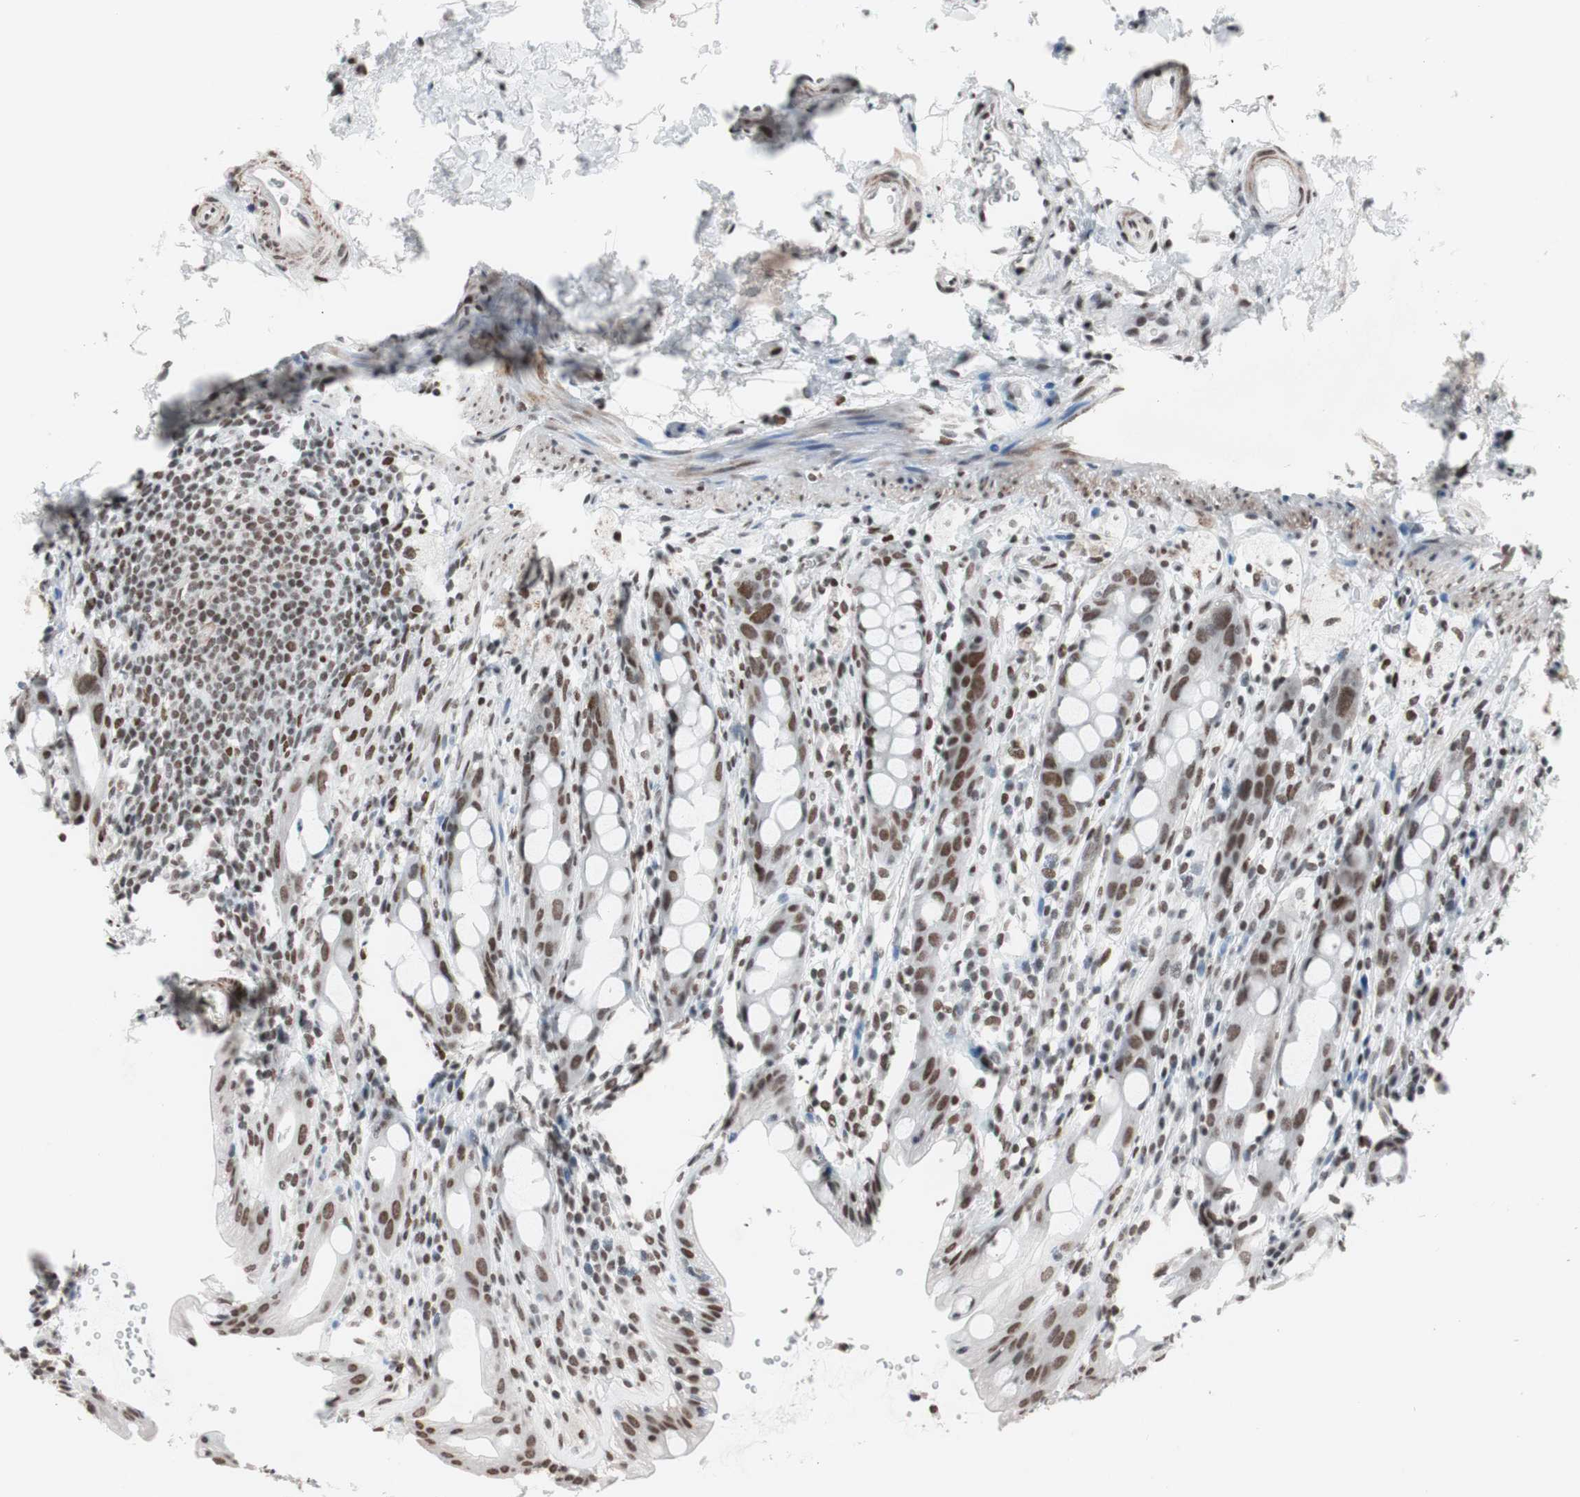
{"staining": {"intensity": "moderate", "quantity": ">75%", "location": "nuclear"}, "tissue": "rectum", "cell_type": "Glandular cells", "image_type": "normal", "snomed": [{"axis": "morphology", "description": "Normal tissue, NOS"}, {"axis": "topography", "description": "Rectum"}], "caption": "Immunohistochemical staining of unremarkable human rectum demonstrates >75% levels of moderate nuclear protein expression in approximately >75% of glandular cells. (Stains: DAB (3,3'-diaminobenzidine) in brown, nuclei in blue, Microscopy: brightfield microscopy at high magnification).", "gene": "ARID1A", "patient": {"sex": "male", "age": 44}}